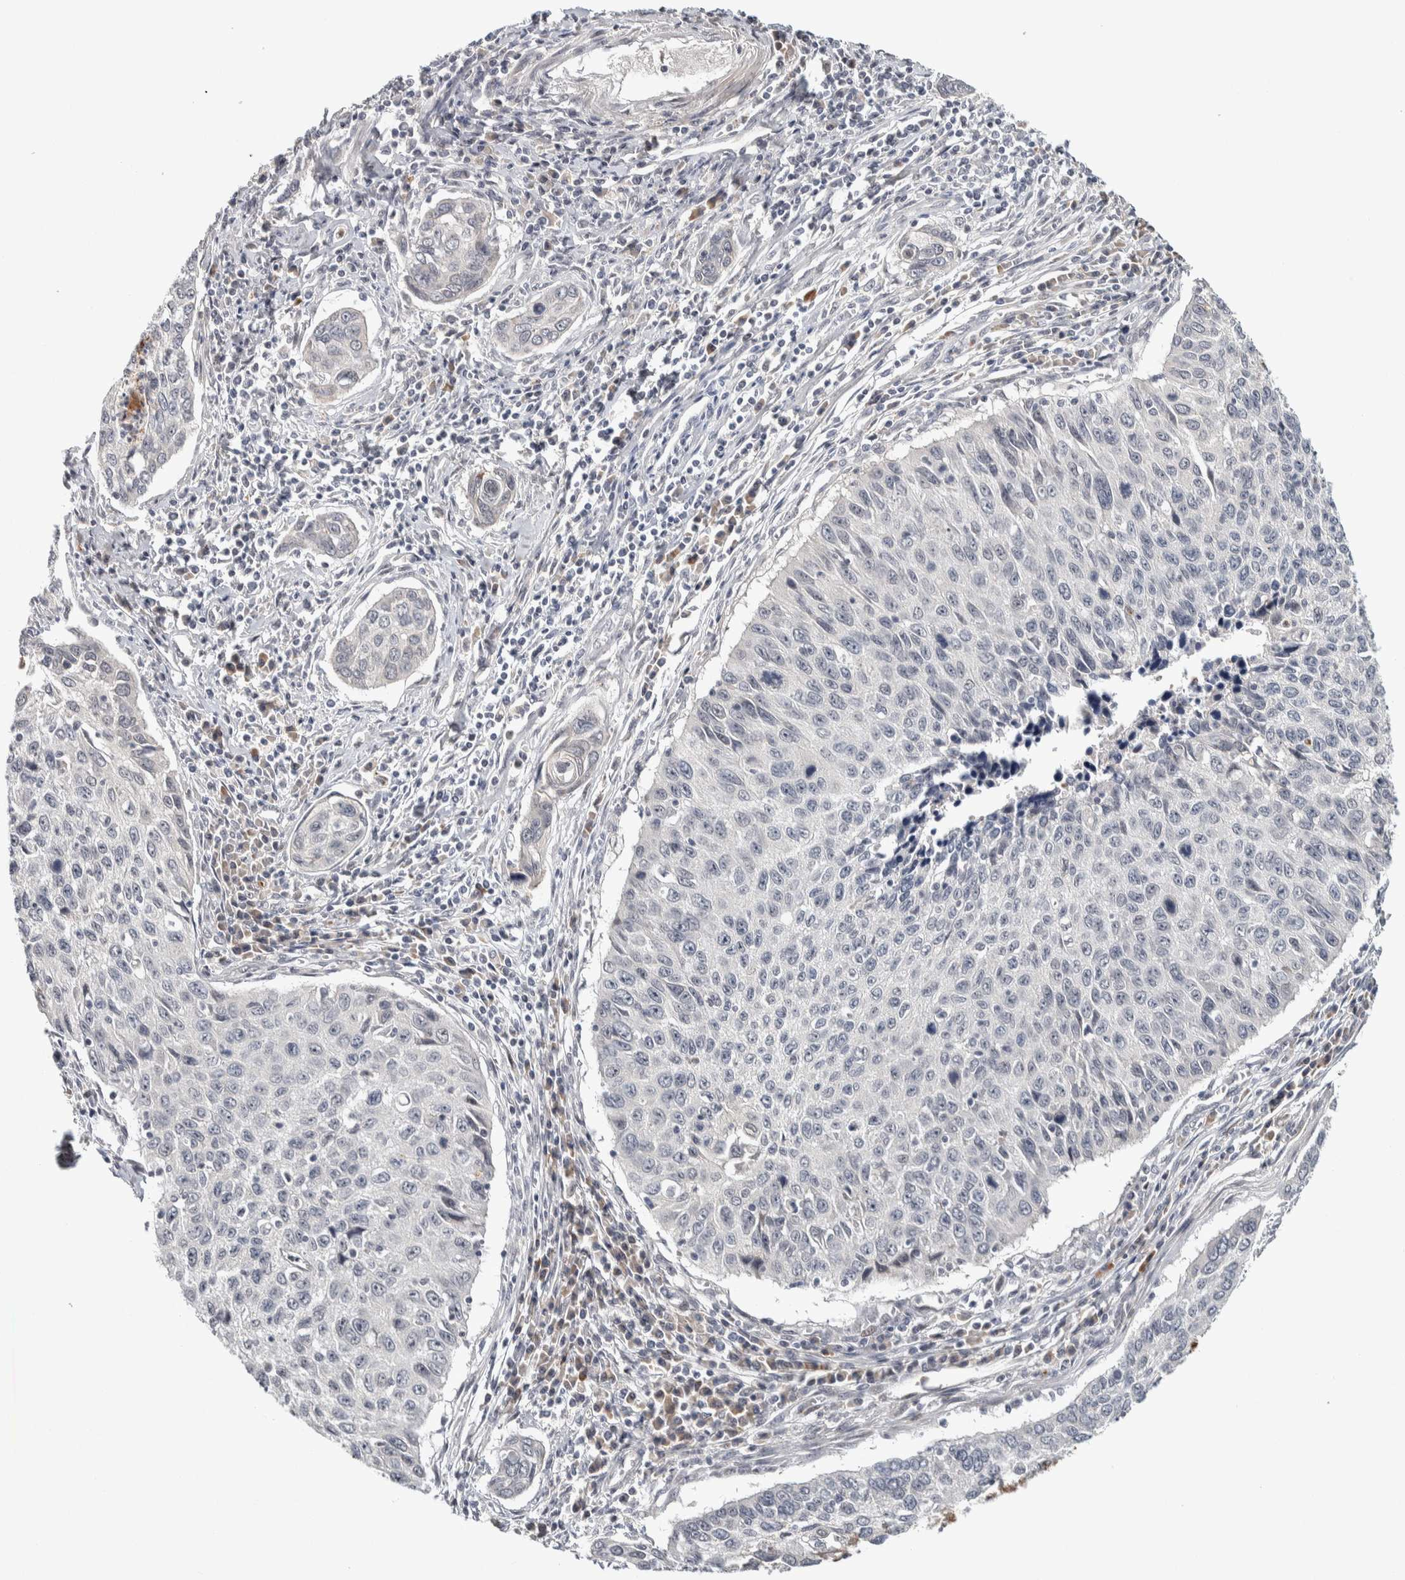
{"staining": {"intensity": "negative", "quantity": "none", "location": "none"}, "tissue": "cervical cancer", "cell_type": "Tumor cells", "image_type": "cancer", "snomed": [{"axis": "morphology", "description": "Squamous cell carcinoma, NOS"}, {"axis": "topography", "description": "Cervix"}], "caption": "Squamous cell carcinoma (cervical) was stained to show a protein in brown. There is no significant expression in tumor cells.", "gene": "ASPN", "patient": {"sex": "female", "age": 53}}